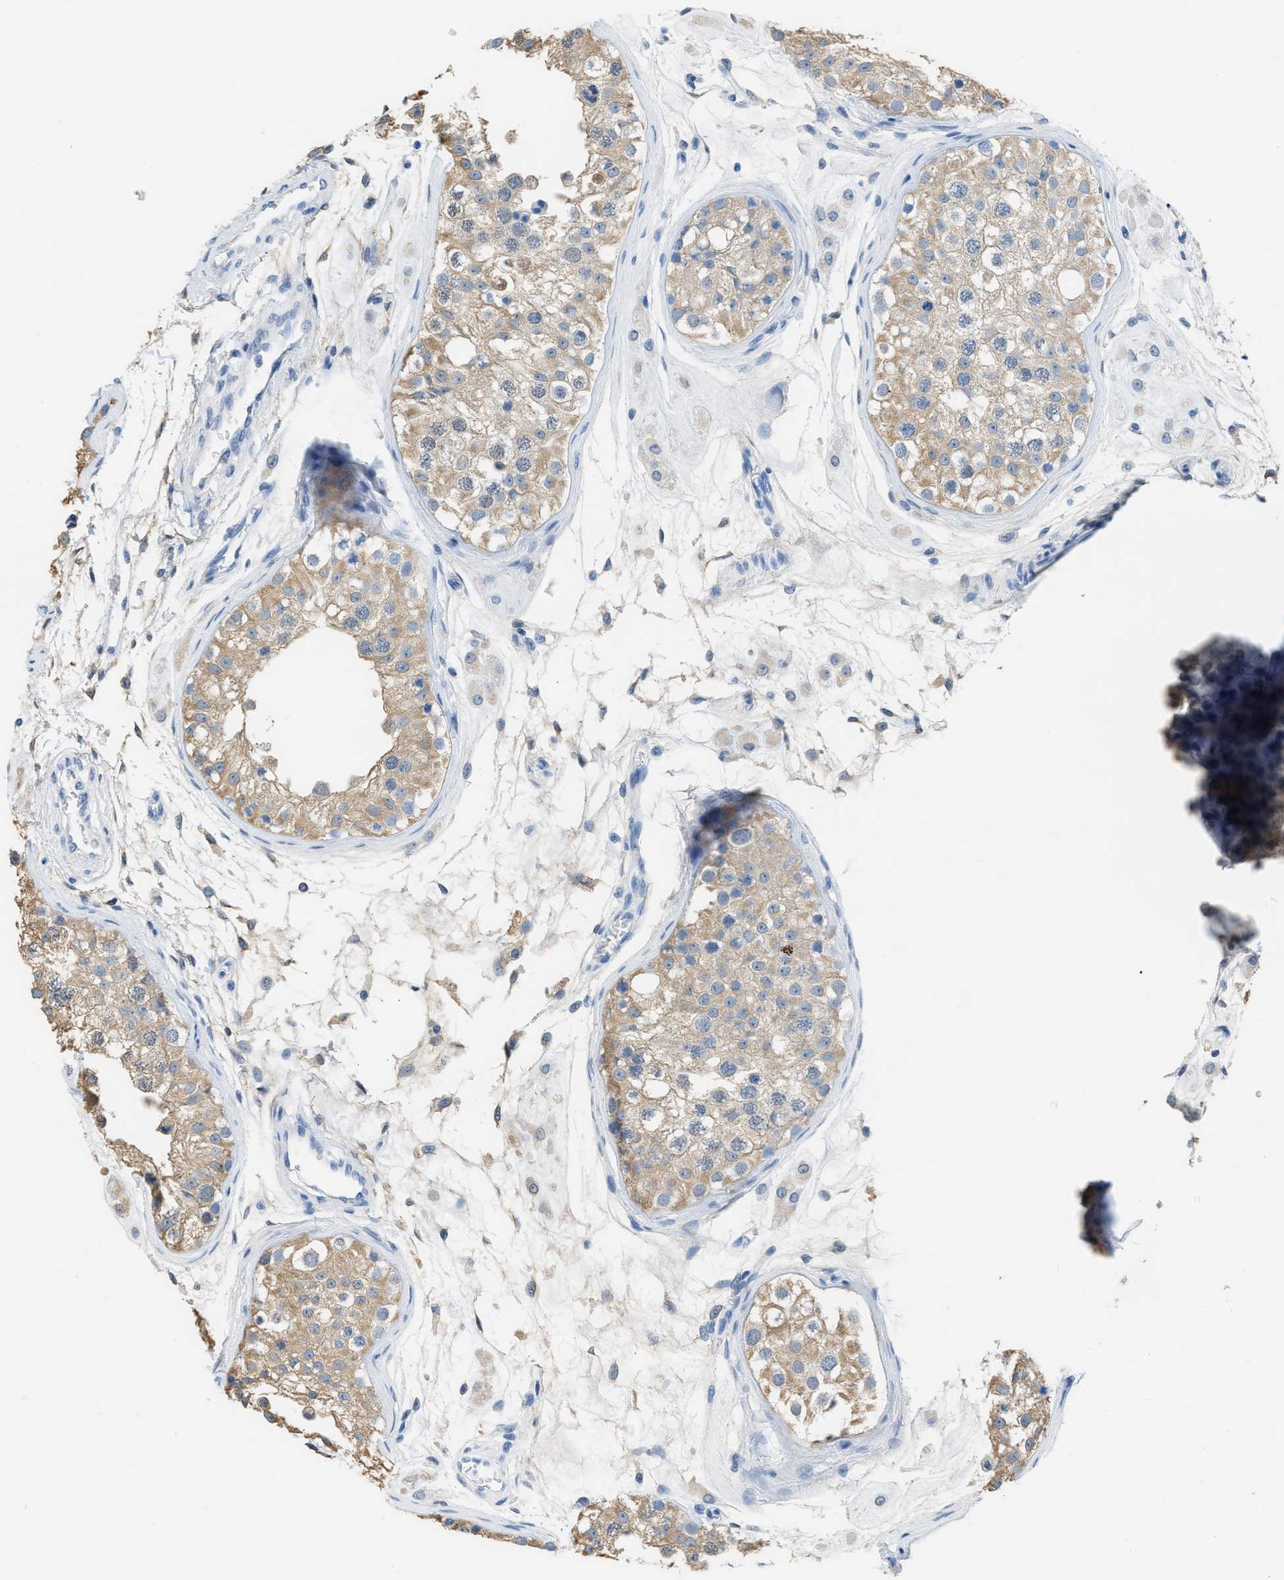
{"staining": {"intensity": "weak", "quantity": "25%-75%", "location": "cytoplasmic/membranous"}, "tissue": "testis", "cell_type": "Cells in seminiferous ducts", "image_type": "normal", "snomed": [{"axis": "morphology", "description": "Normal tissue, NOS"}, {"axis": "morphology", "description": "Adenocarcinoma, metastatic, NOS"}, {"axis": "topography", "description": "Testis"}], "caption": "The image demonstrates immunohistochemical staining of benign testis. There is weak cytoplasmic/membranous positivity is seen in approximately 25%-75% of cells in seminiferous ducts.", "gene": "ASGR1", "patient": {"sex": "male", "age": 26}}